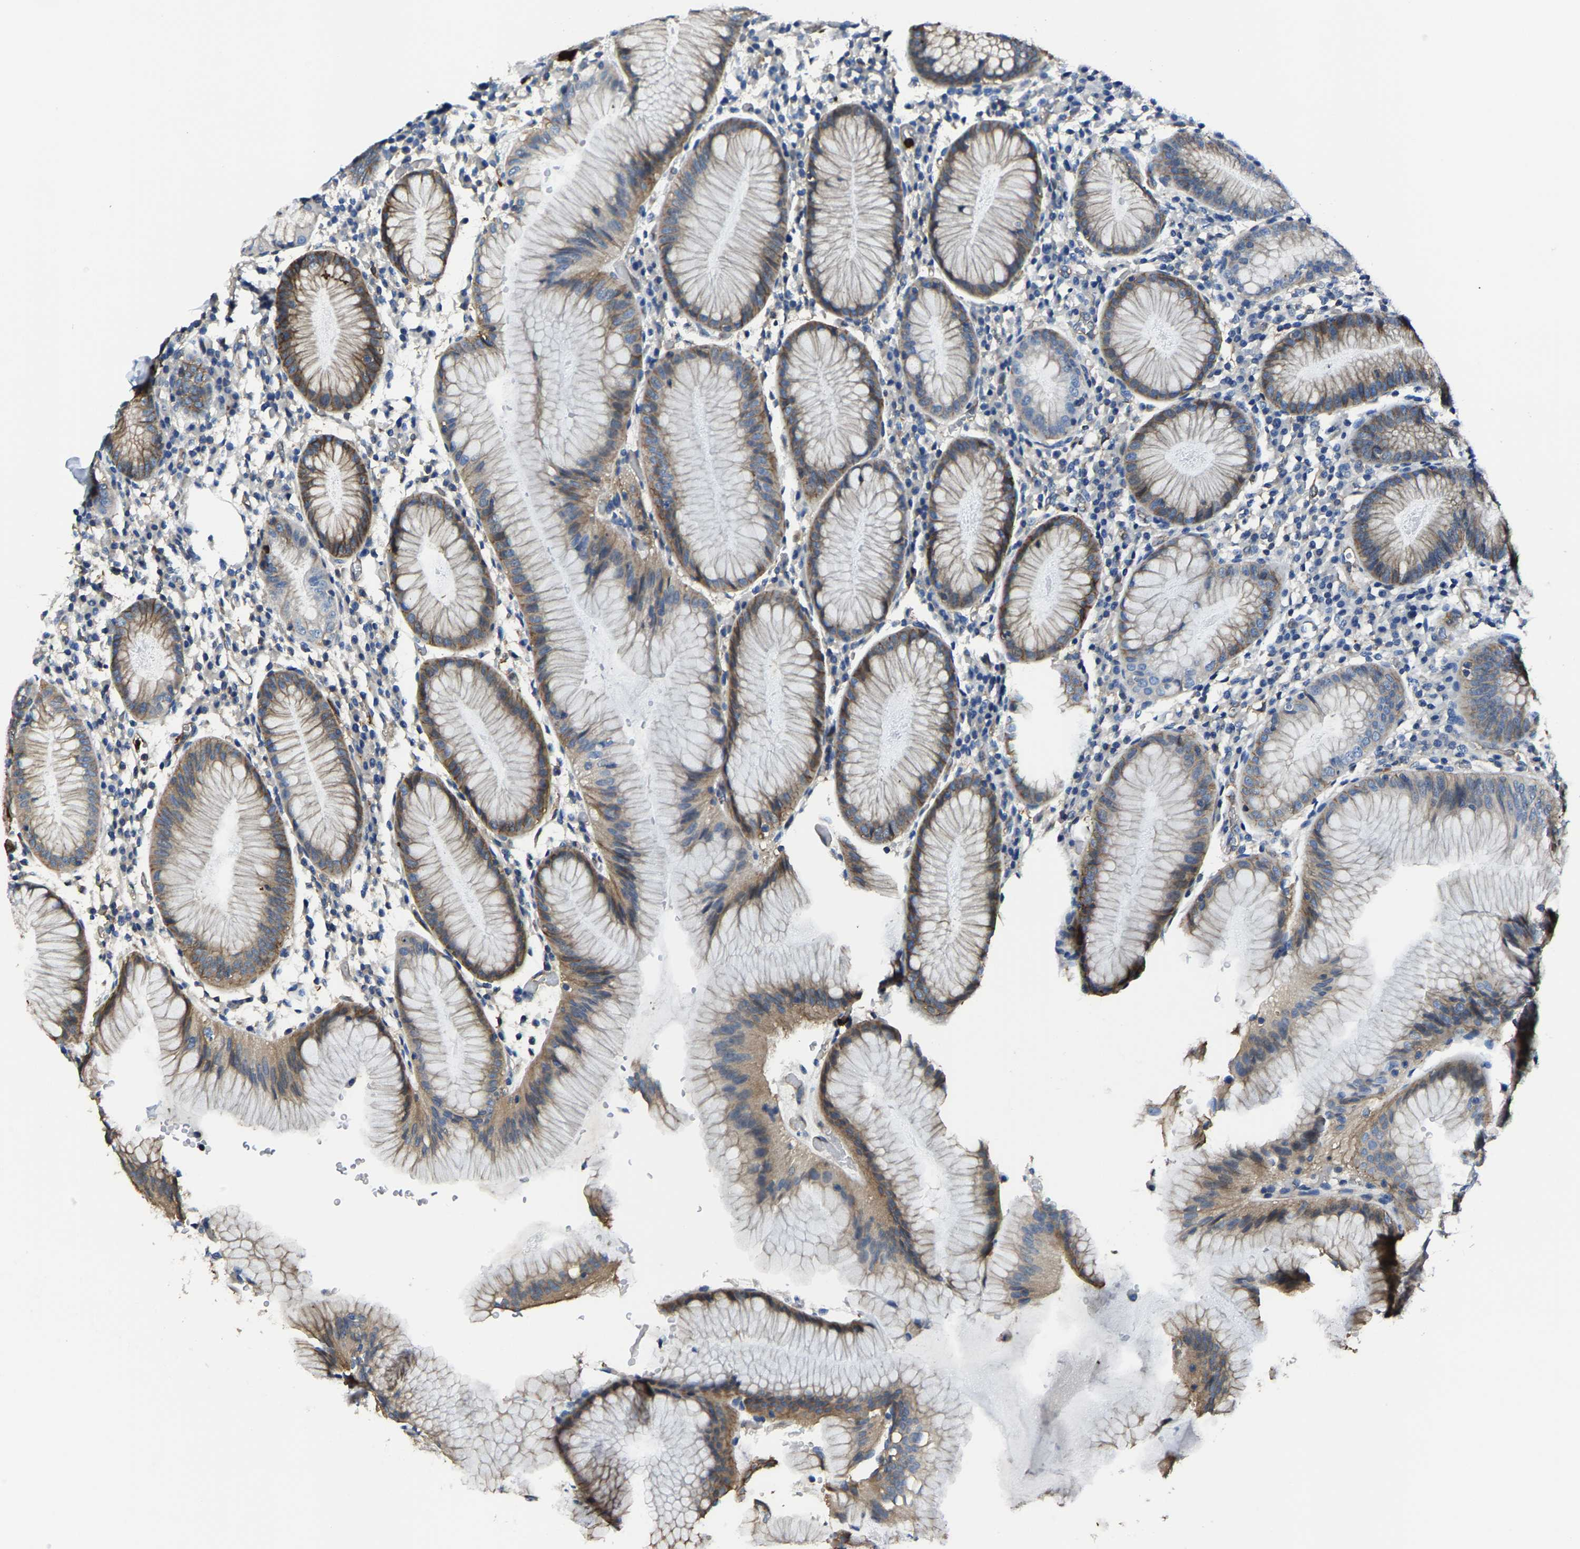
{"staining": {"intensity": "moderate", "quantity": "25%-75%", "location": "cytoplasmic/membranous"}, "tissue": "stomach", "cell_type": "Glandular cells", "image_type": "normal", "snomed": [{"axis": "morphology", "description": "Normal tissue, NOS"}, {"axis": "topography", "description": "Stomach"}, {"axis": "topography", "description": "Stomach, lower"}], "caption": "Stomach was stained to show a protein in brown. There is medium levels of moderate cytoplasmic/membranous positivity in approximately 25%-75% of glandular cells. The staining is performed using DAB (3,3'-diaminobenzidine) brown chromogen to label protein expression. The nuclei are counter-stained blue using hematoxylin.", "gene": "TRAF6", "patient": {"sex": "female", "age": 75}}